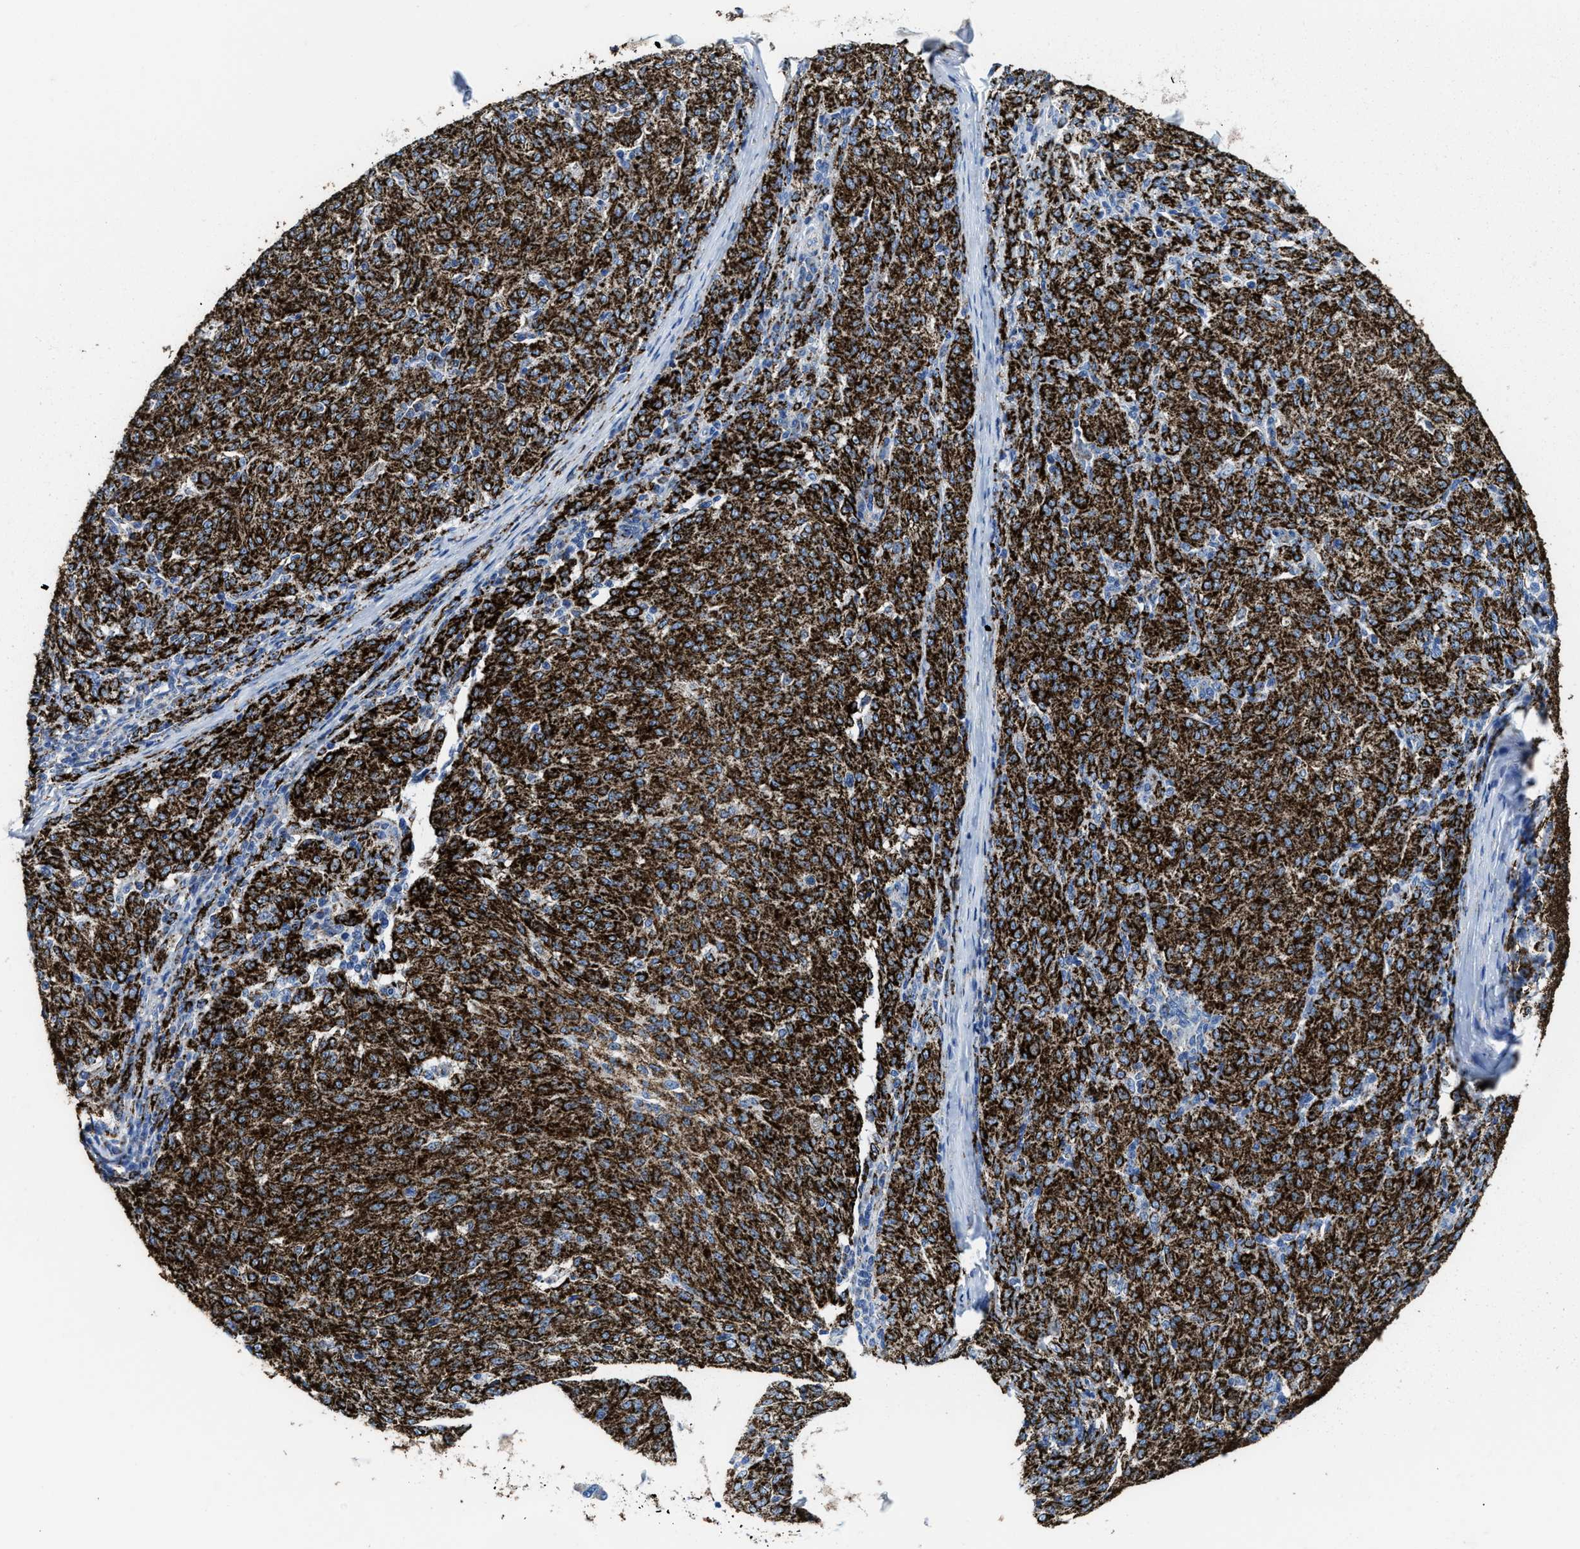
{"staining": {"intensity": "strong", "quantity": ">75%", "location": "cytoplasmic/membranous"}, "tissue": "melanoma", "cell_type": "Tumor cells", "image_type": "cancer", "snomed": [{"axis": "morphology", "description": "Malignant melanoma, NOS"}, {"axis": "topography", "description": "Skin"}], "caption": "Immunohistochemistry (IHC) (DAB) staining of human malignant melanoma reveals strong cytoplasmic/membranous protein positivity in about >75% of tumor cells.", "gene": "ALDH1B1", "patient": {"sex": "female", "age": 72}}